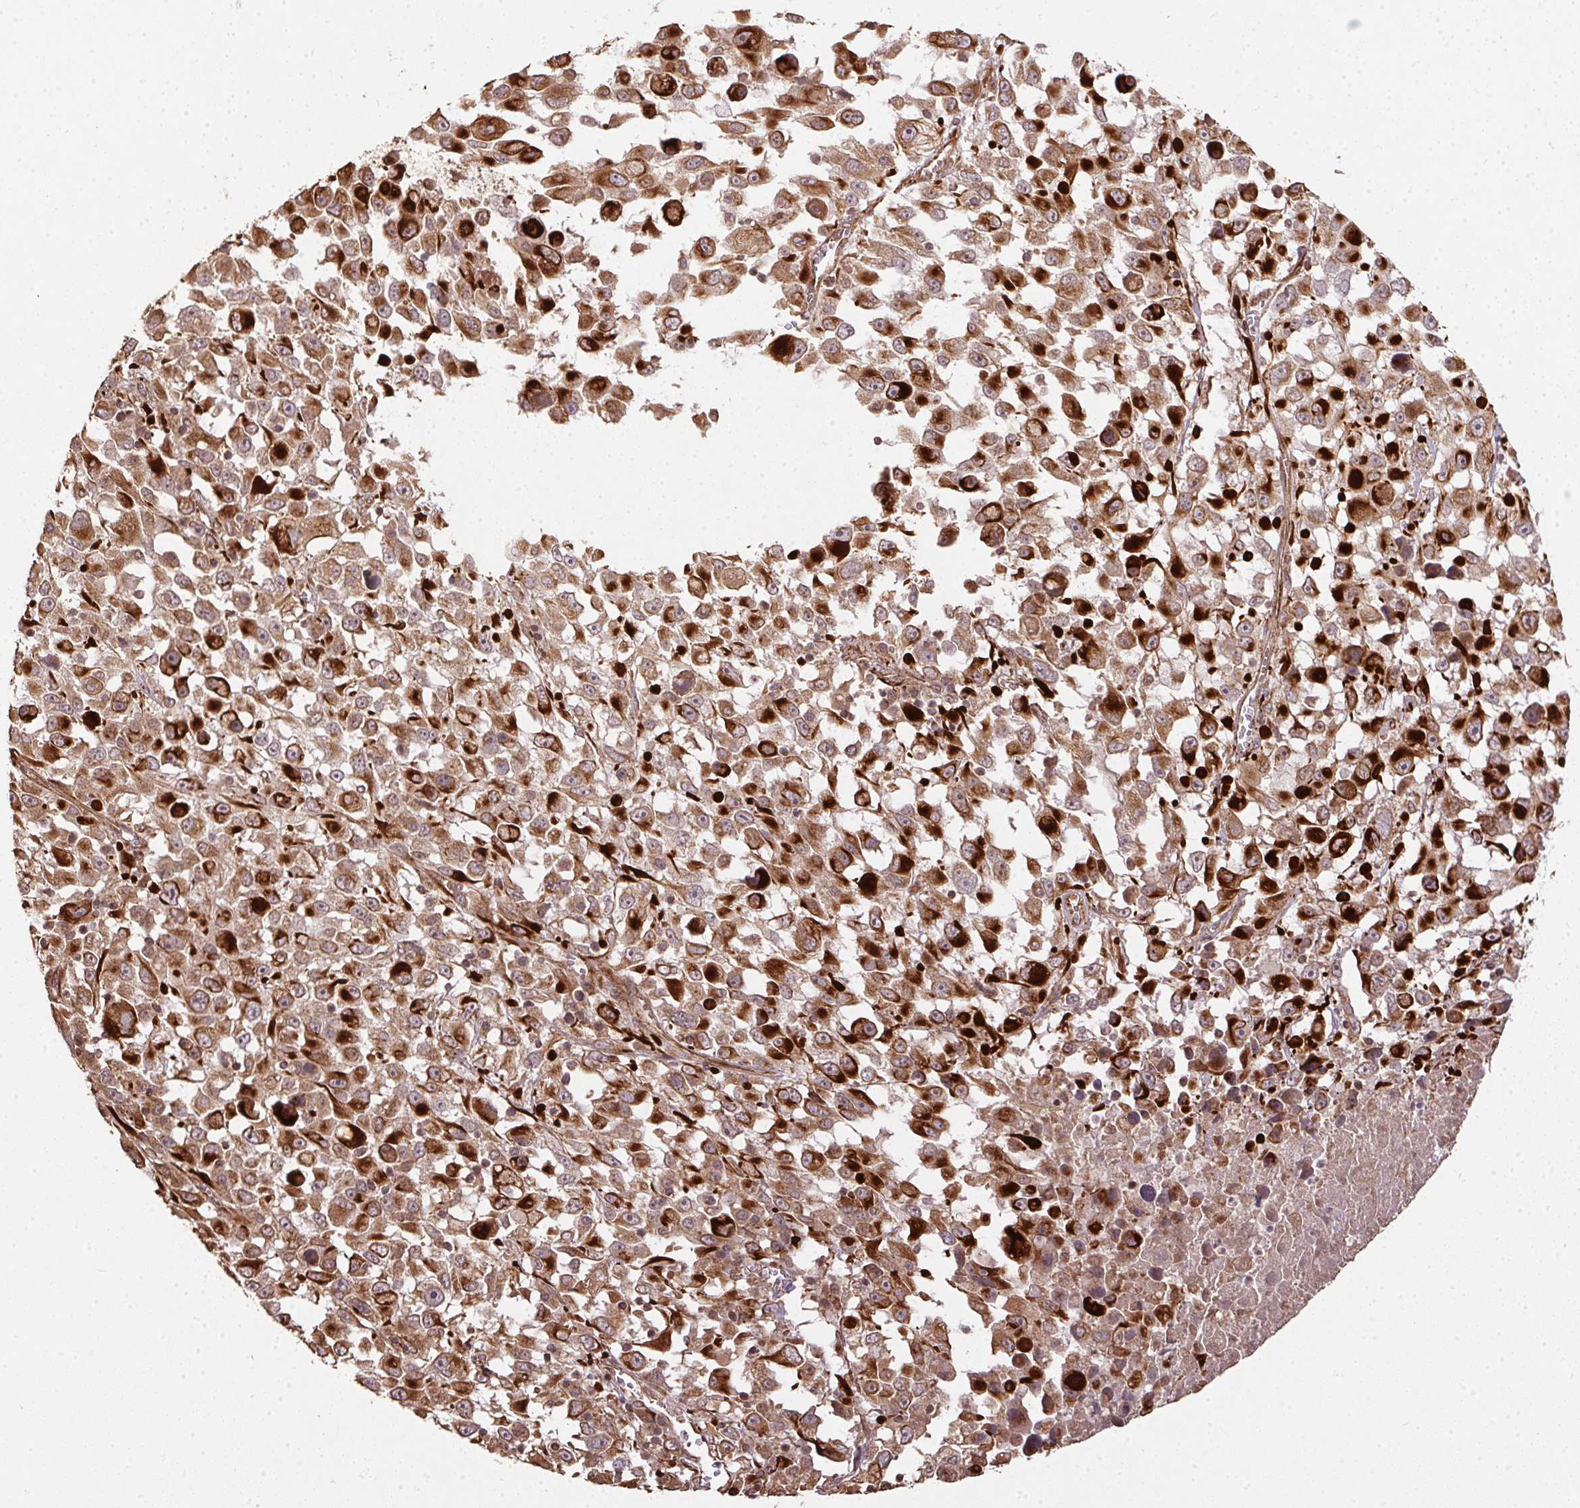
{"staining": {"intensity": "strong", "quantity": "25%-75%", "location": "cytoplasmic/membranous"}, "tissue": "melanoma", "cell_type": "Tumor cells", "image_type": "cancer", "snomed": [{"axis": "morphology", "description": "Malignant melanoma, Metastatic site"}, {"axis": "topography", "description": "Soft tissue"}], "caption": "The image demonstrates a brown stain indicating the presence of a protein in the cytoplasmic/membranous of tumor cells in malignant melanoma (metastatic site). The staining was performed using DAB, with brown indicating positive protein expression. Nuclei are stained blue with hematoxylin.", "gene": "SPRED2", "patient": {"sex": "male", "age": 50}}